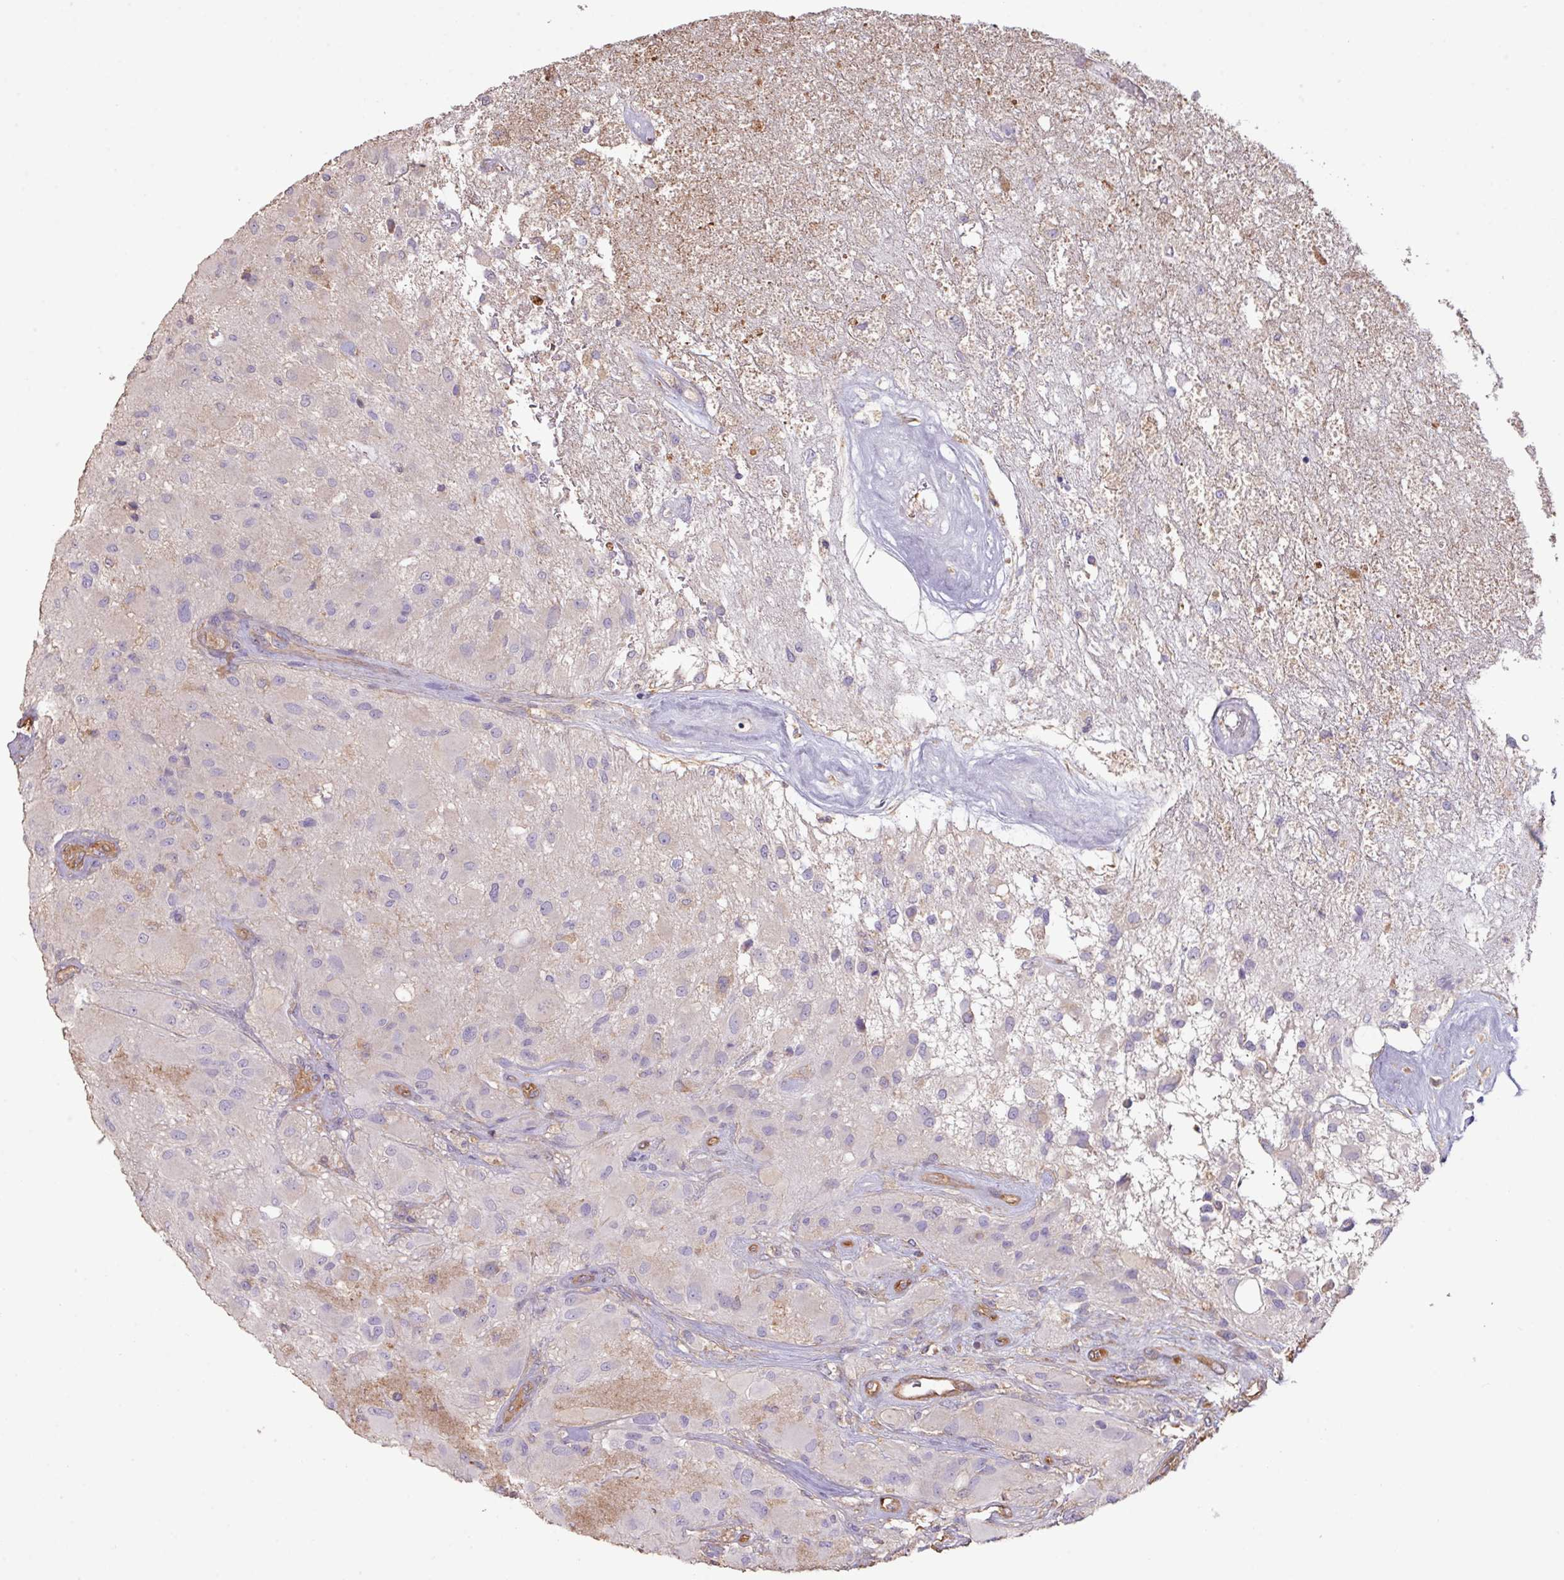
{"staining": {"intensity": "negative", "quantity": "none", "location": "none"}, "tissue": "glioma", "cell_type": "Tumor cells", "image_type": "cancer", "snomed": [{"axis": "morphology", "description": "Glioma, malignant, High grade"}, {"axis": "topography", "description": "Brain"}], "caption": "IHC image of human glioma stained for a protein (brown), which exhibits no expression in tumor cells.", "gene": "CALML4", "patient": {"sex": "female", "age": 67}}